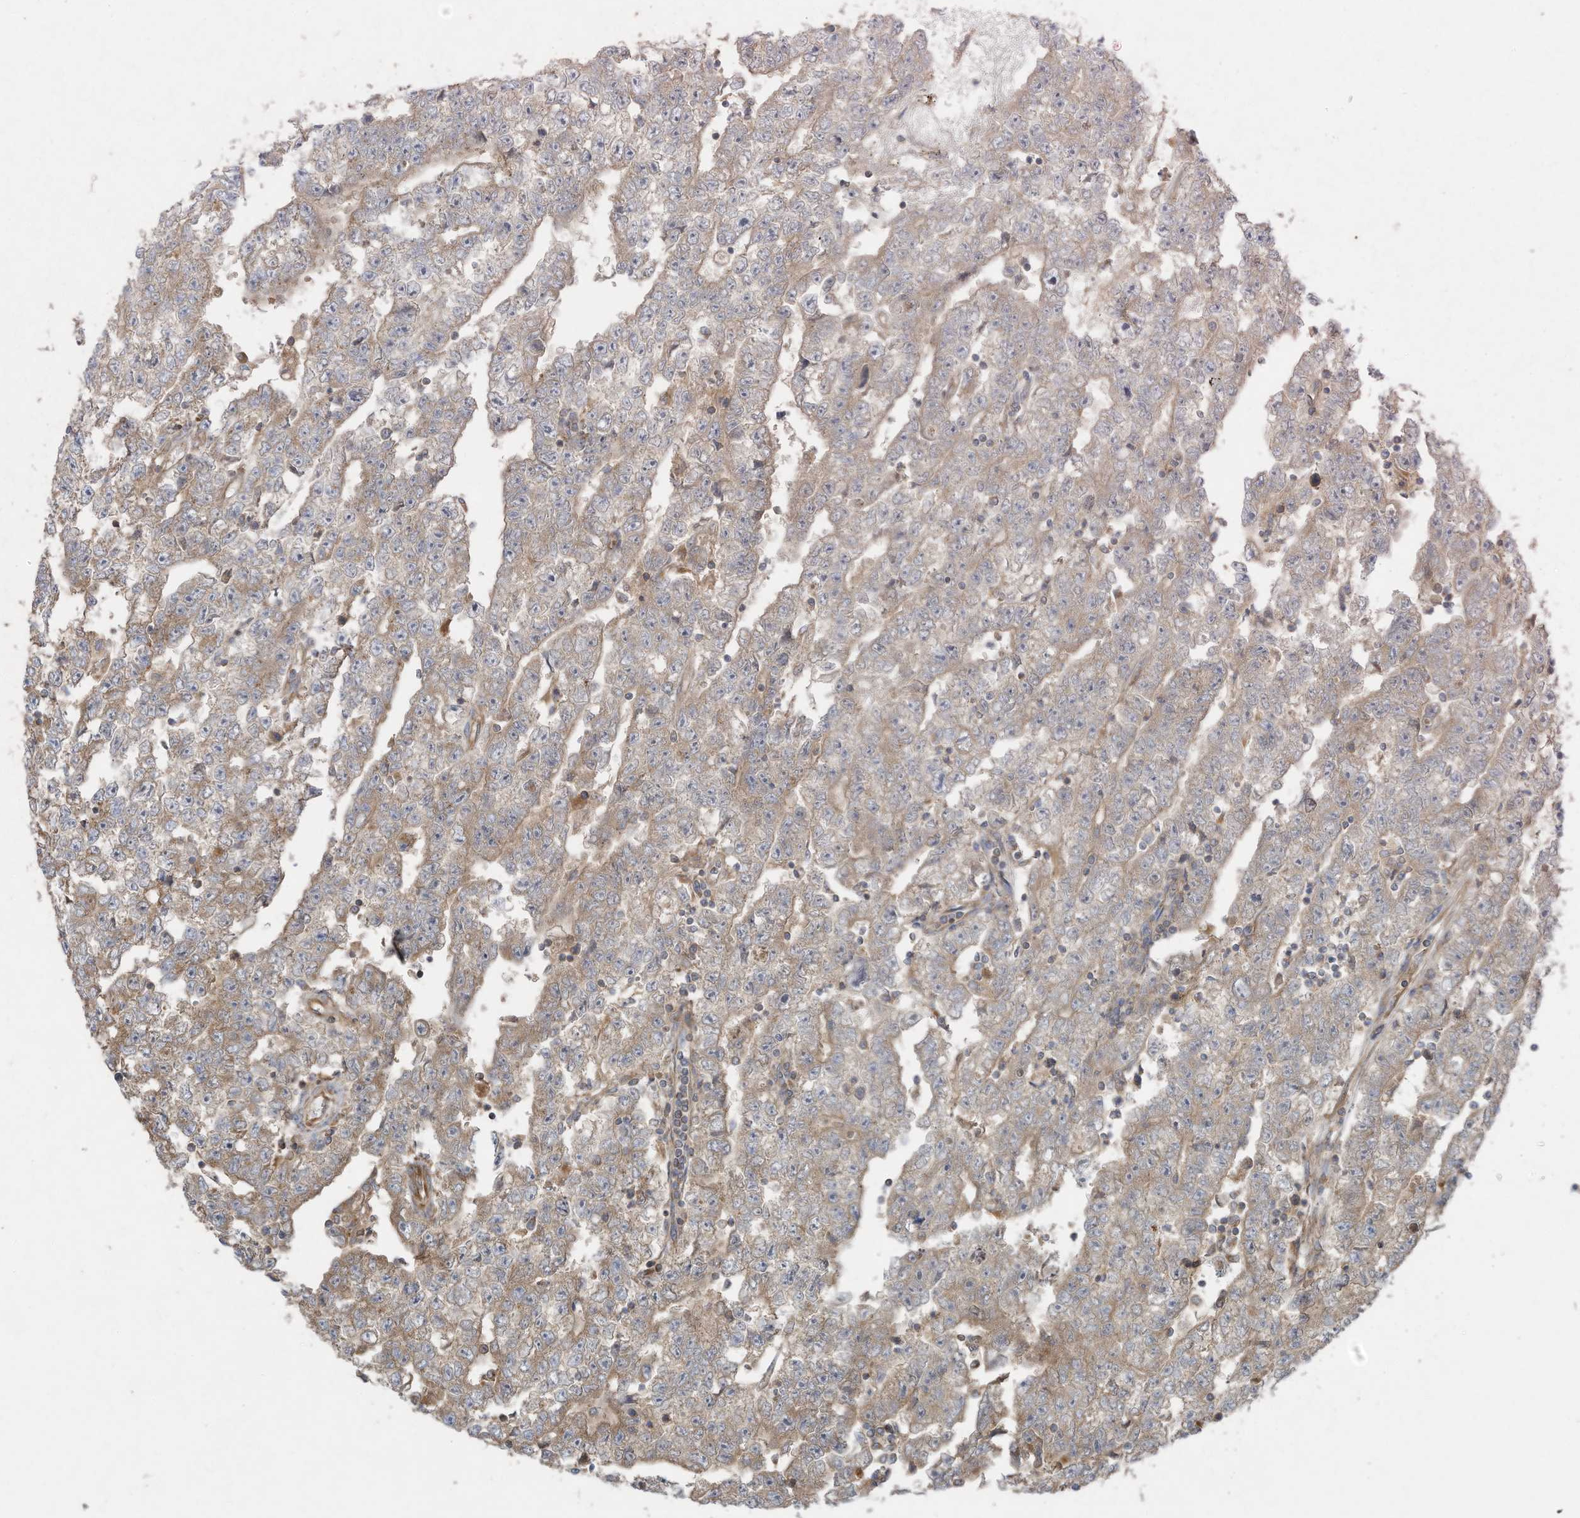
{"staining": {"intensity": "weak", "quantity": "<25%", "location": "cytoplasmic/membranous"}, "tissue": "testis cancer", "cell_type": "Tumor cells", "image_type": "cancer", "snomed": [{"axis": "morphology", "description": "Carcinoma, Embryonal, NOS"}, {"axis": "topography", "description": "Testis"}], "caption": "Tumor cells are negative for protein expression in human testis embryonal carcinoma.", "gene": "SYNJ2", "patient": {"sex": "male", "age": 25}}